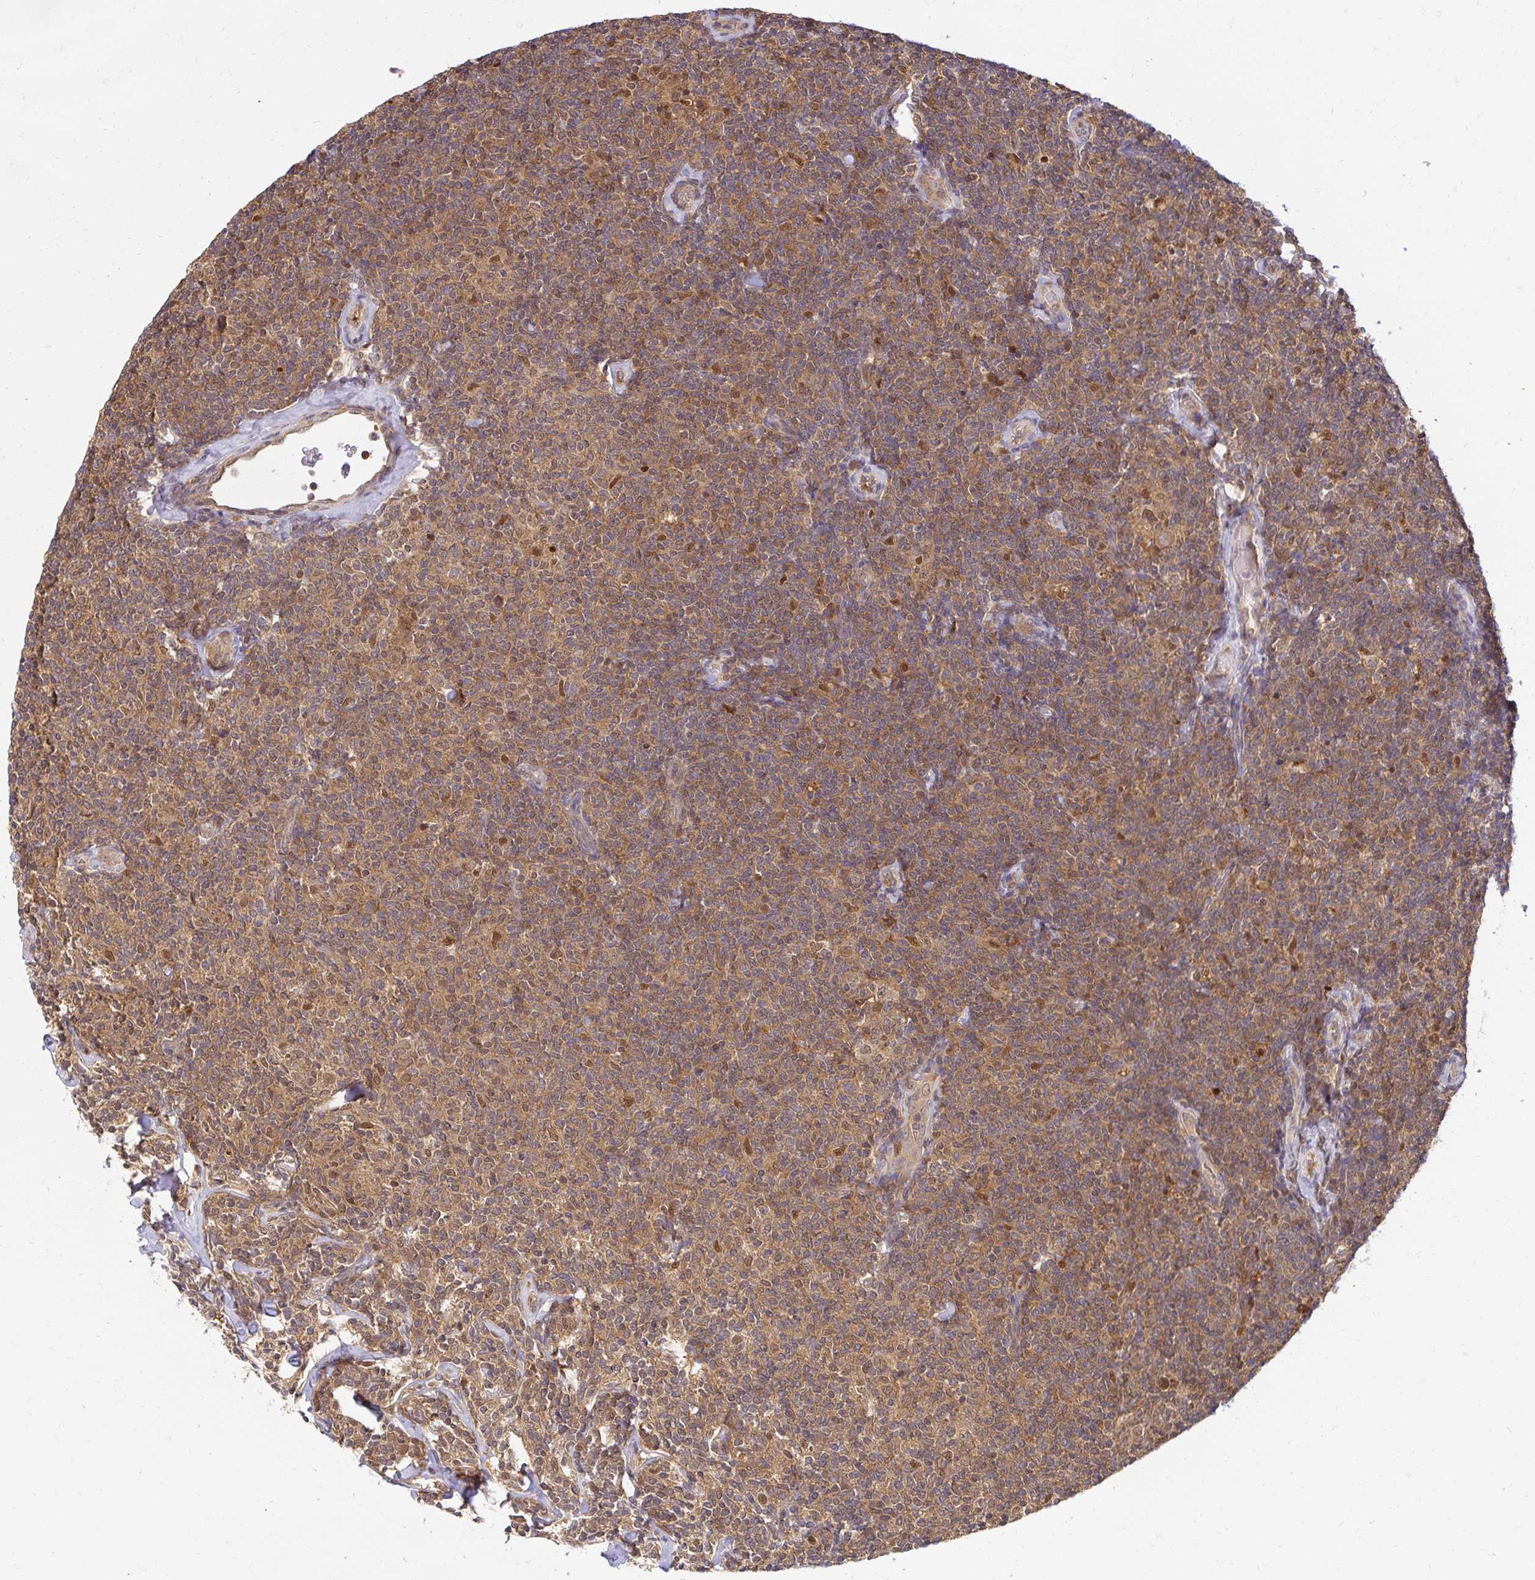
{"staining": {"intensity": "moderate", "quantity": ">75%", "location": "cytoplasmic/membranous,nuclear"}, "tissue": "lymphoma", "cell_type": "Tumor cells", "image_type": "cancer", "snomed": [{"axis": "morphology", "description": "Malignant lymphoma, non-Hodgkin's type, Low grade"}, {"axis": "topography", "description": "Lymph node"}], "caption": "Low-grade malignant lymphoma, non-Hodgkin's type stained with DAB immunohistochemistry (IHC) shows medium levels of moderate cytoplasmic/membranous and nuclear positivity in about >75% of tumor cells.", "gene": "PSMA4", "patient": {"sex": "female", "age": 56}}